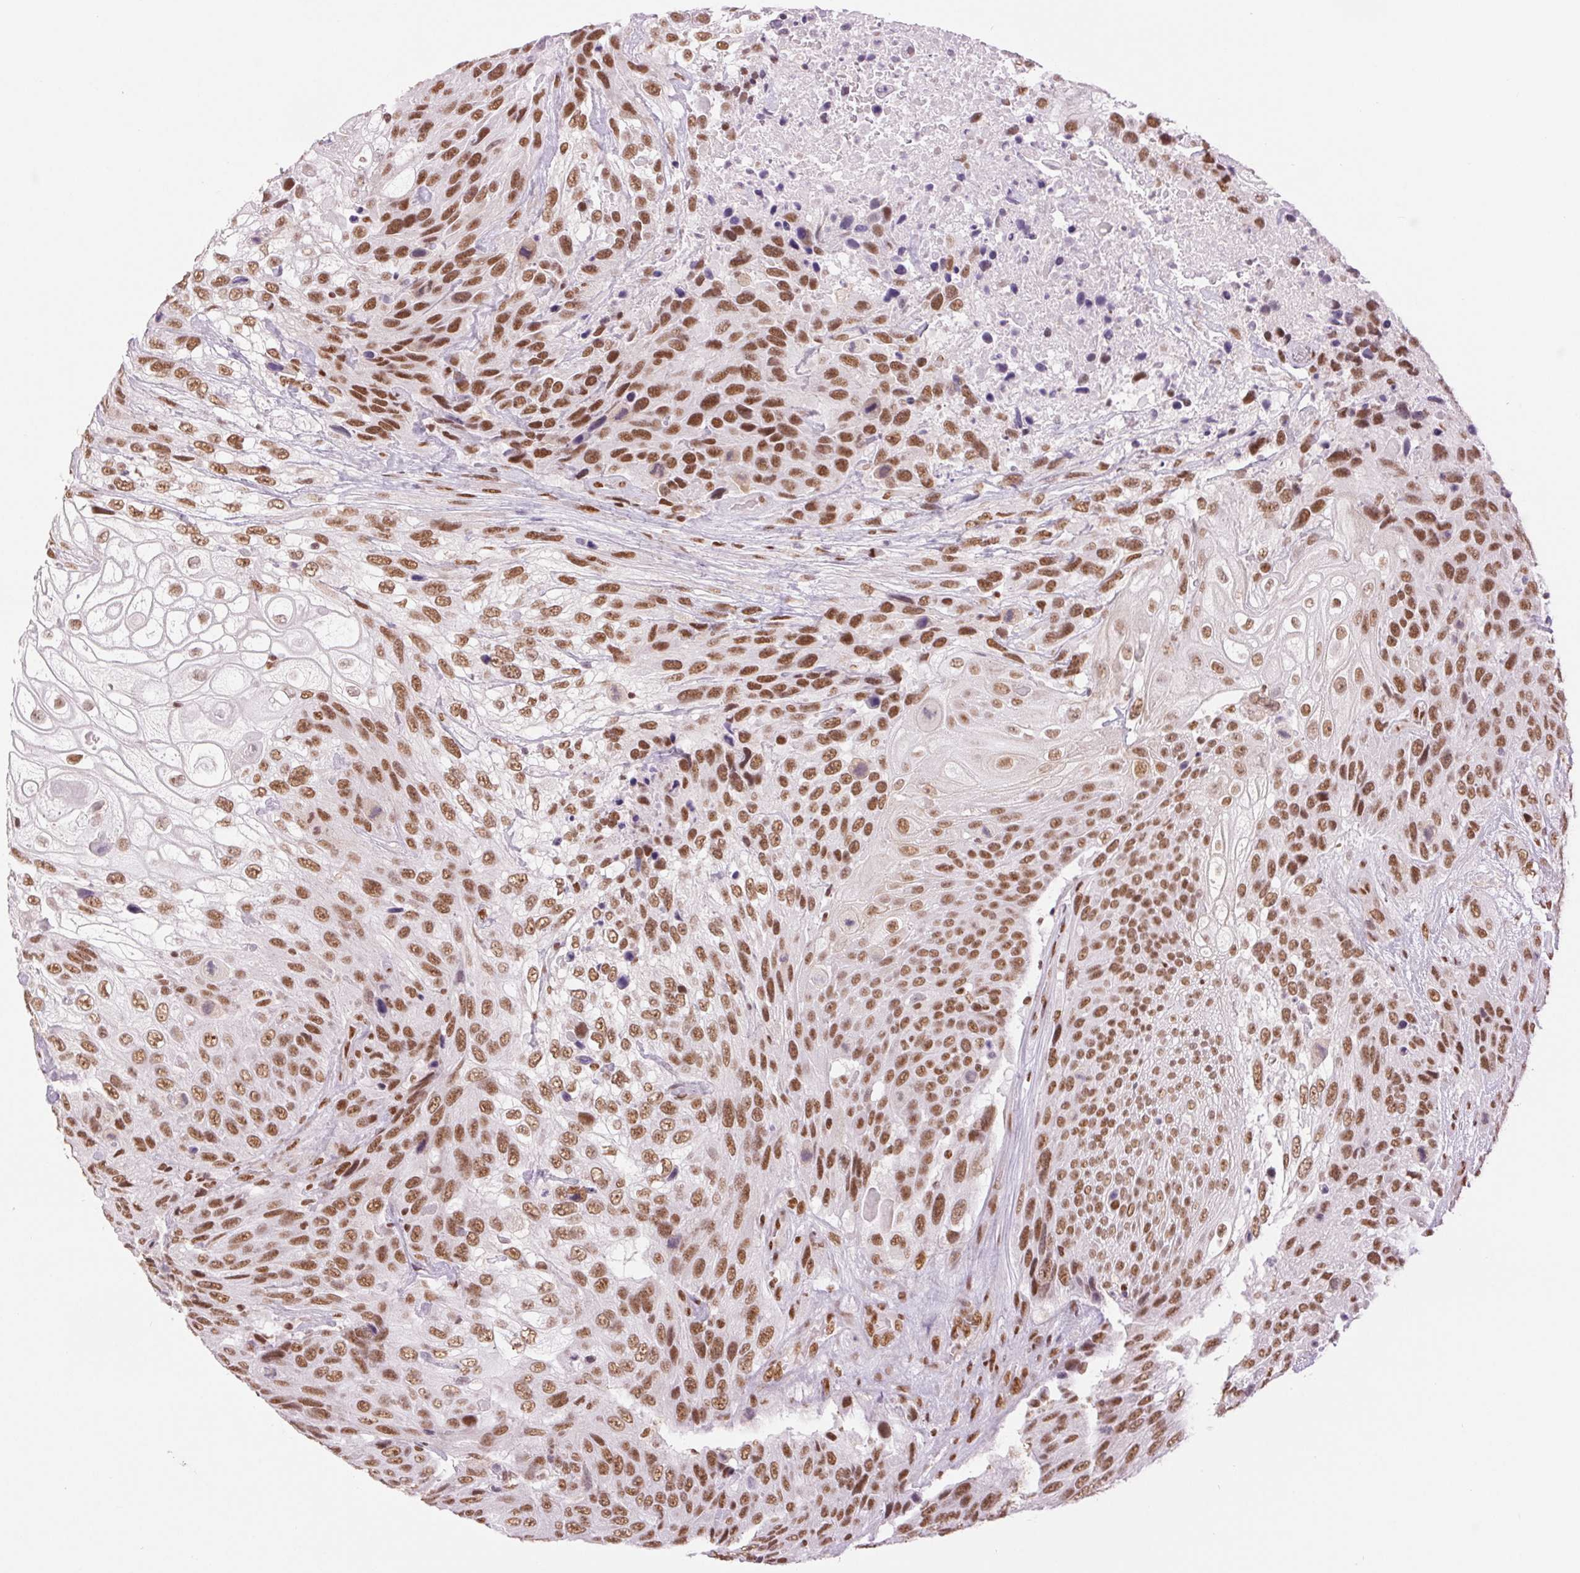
{"staining": {"intensity": "moderate", "quantity": ">75%", "location": "nuclear"}, "tissue": "urothelial cancer", "cell_type": "Tumor cells", "image_type": "cancer", "snomed": [{"axis": "morphology", "description": "Urothelial carcinoma, High grade"}, {"axis": "topography", "description": "Urinary bladder"}], "caption": "High-magnification brightfield microscopy of urothelial cancer stained with DAB (brown) and counterstained with hematoxylin (blue). tumor cells exhibit moderate nuclear expression is identified in approximately>75% of cells.", "gene": "ZFR2", "patient": {"sex": "female", "age": 70}}